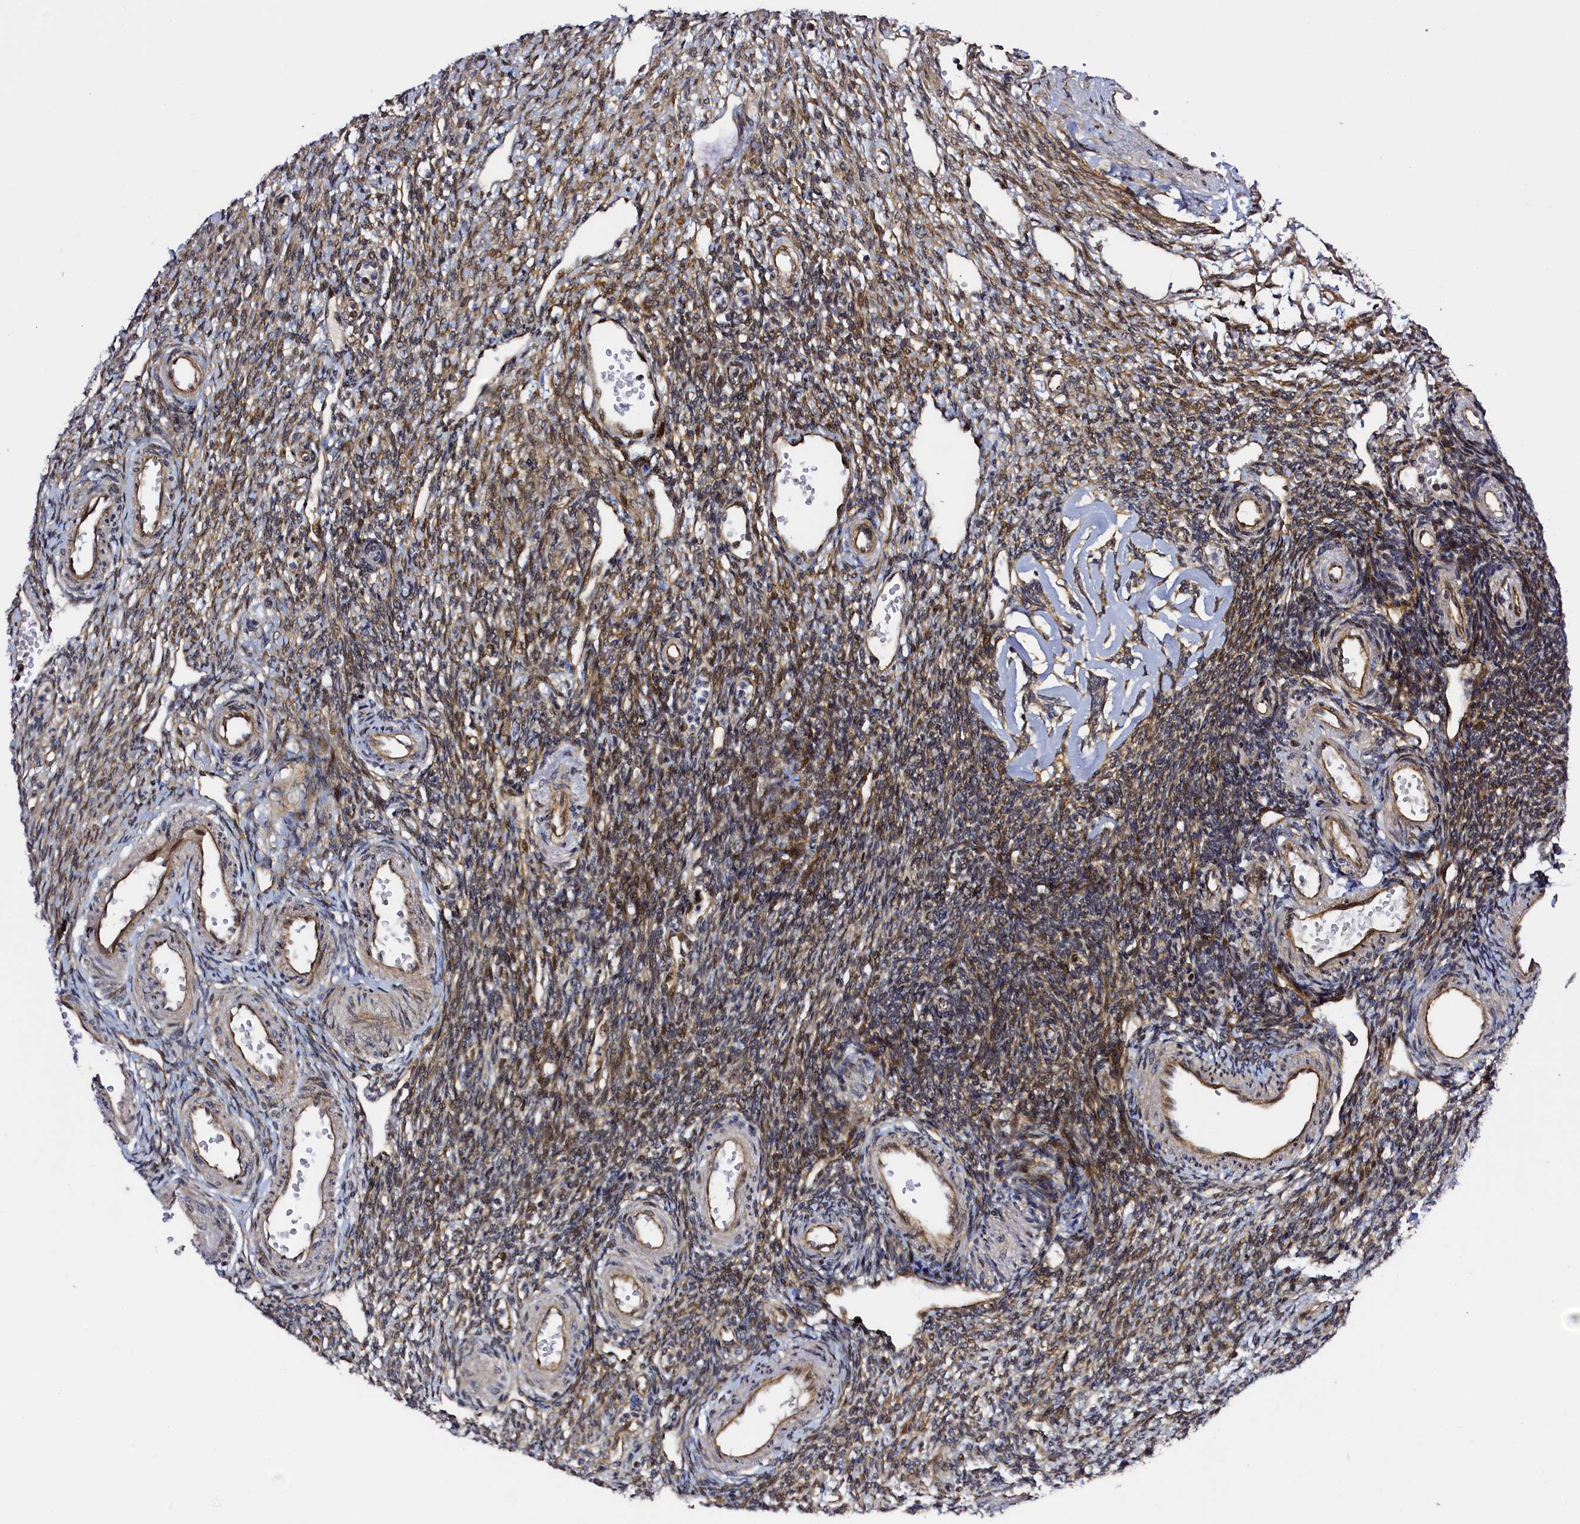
{"staining": {"intensity": "moderate", "quantity": "25%-75%", "location": "cytoplasmic/membranous,nuclear"}, "tissue": "ovary", "cell_type": "Ovarian stroma cells", "image_type": "normal", "snomed": [{"axis": "morphology", "description": "Normal tissue, NOS"}, {"axis": "morphology", "description": "Cyst, NOS"}, {"axis": "topography", "description": "Ovary"}], "caption": "A high-resolution image shows IHC staining of normal ovary, which displays moderate cytoplasmic/membranous,nuclear expression in about 25%-75% of ovarian stroma cells. The staining is performed using DAB brown chromogen to label protein expression. The nuclei are counter-stained blue using hematoxylin.", "gene": "RBFA", "patient": {"sex": "female", "age": 33}}